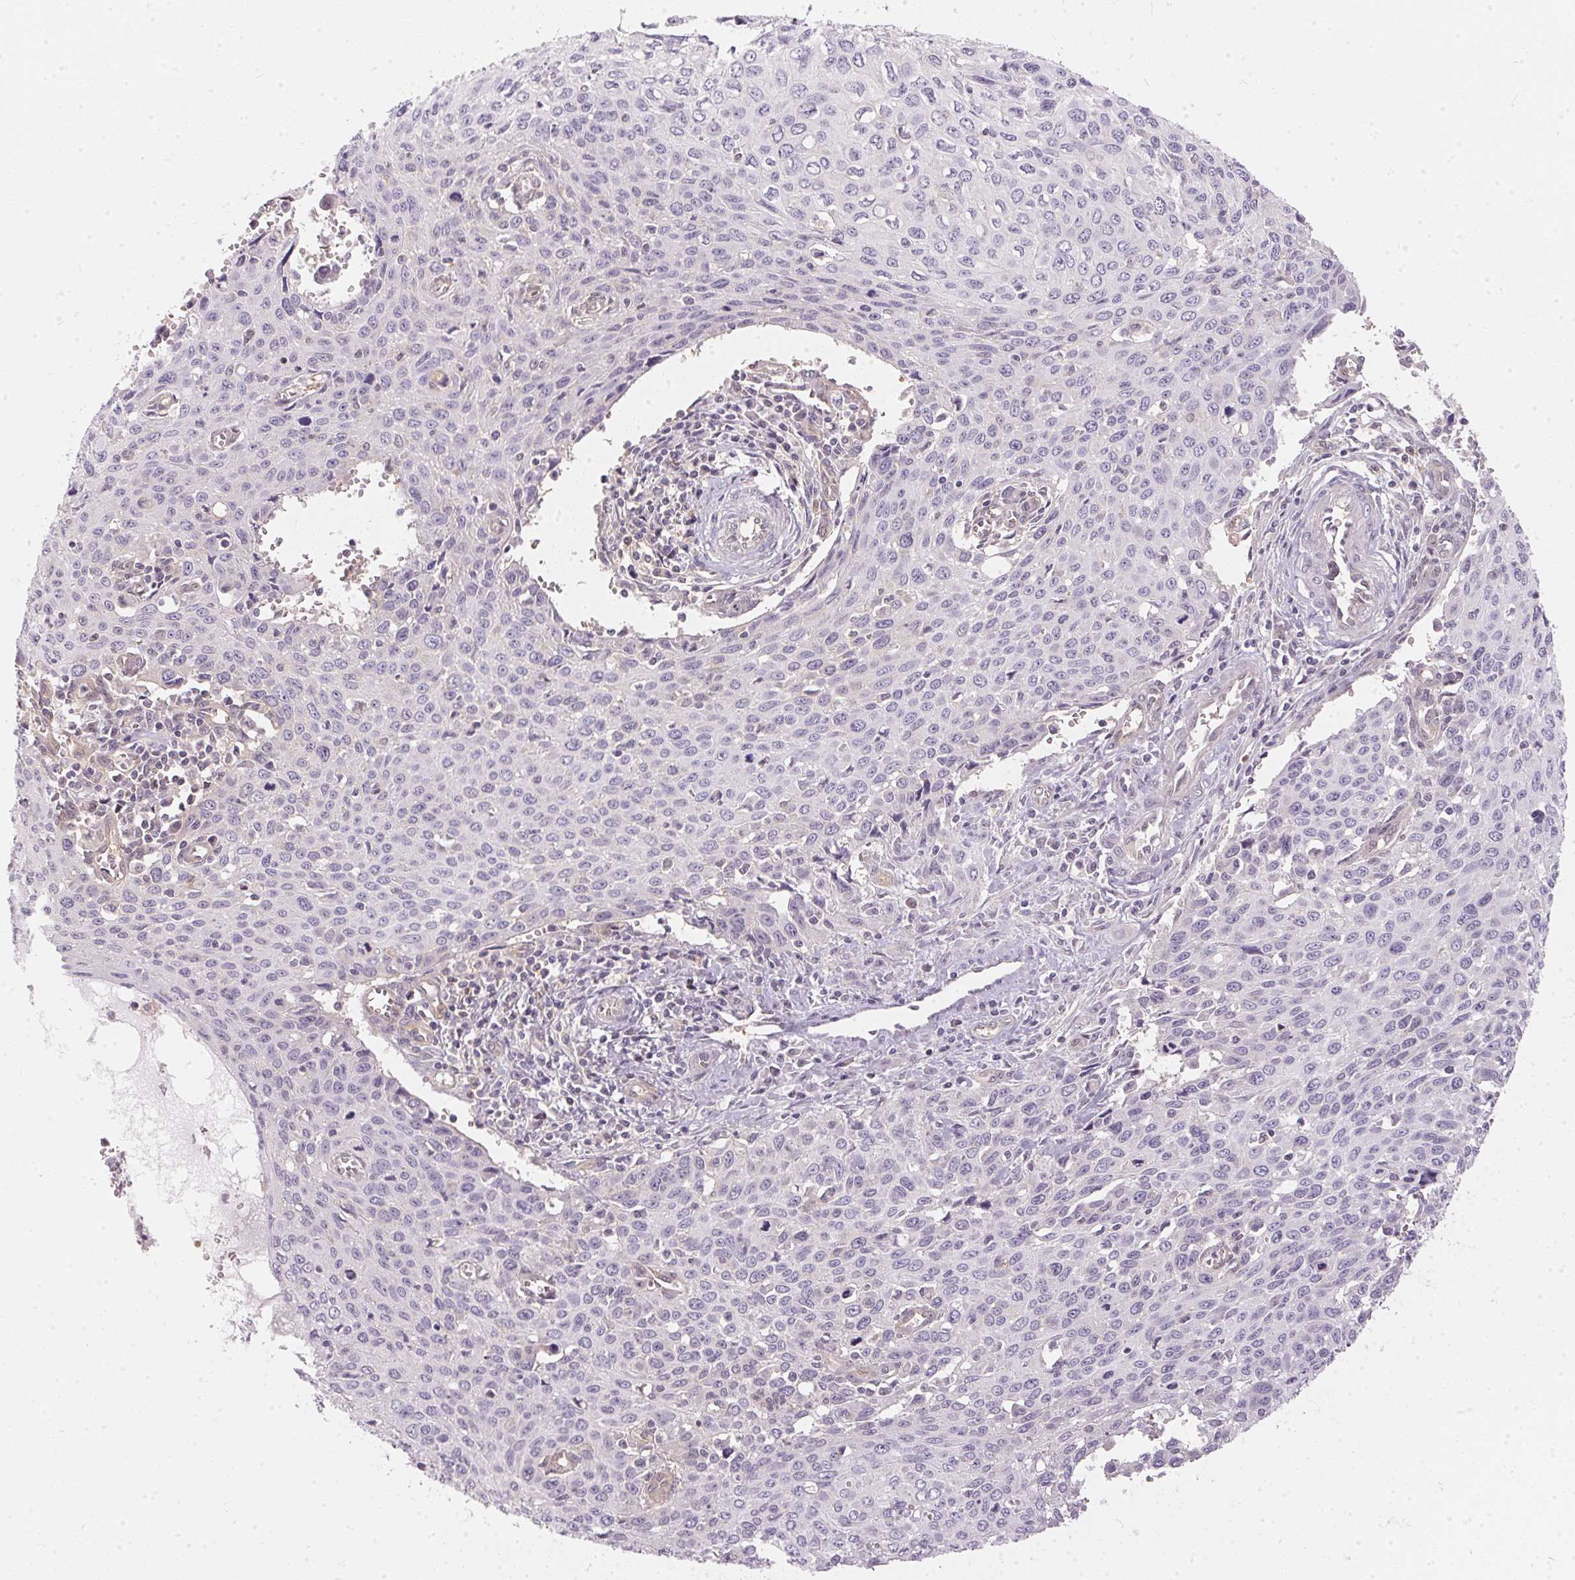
{"staining": {"intensity": "negative", "quantity": "none", "location": "none"}, "tissue": "cervical cancer", "cell_type": "Tumor cells", "image_type": "cancer", "snomed": [{"axis": "morphology", "description": "Squamous cell carcinoma, NOS"}, {"axis": "topography", "description": "Cervix"}], "caption": "DAB (3,3'-diaminobenzidine) immunohistochemical staining of squamous cell carcinoma (cervical) displays no significant expression in tumor cells.", "gene": "BLMH", "patient": {"sex": "female", "age": 38}}